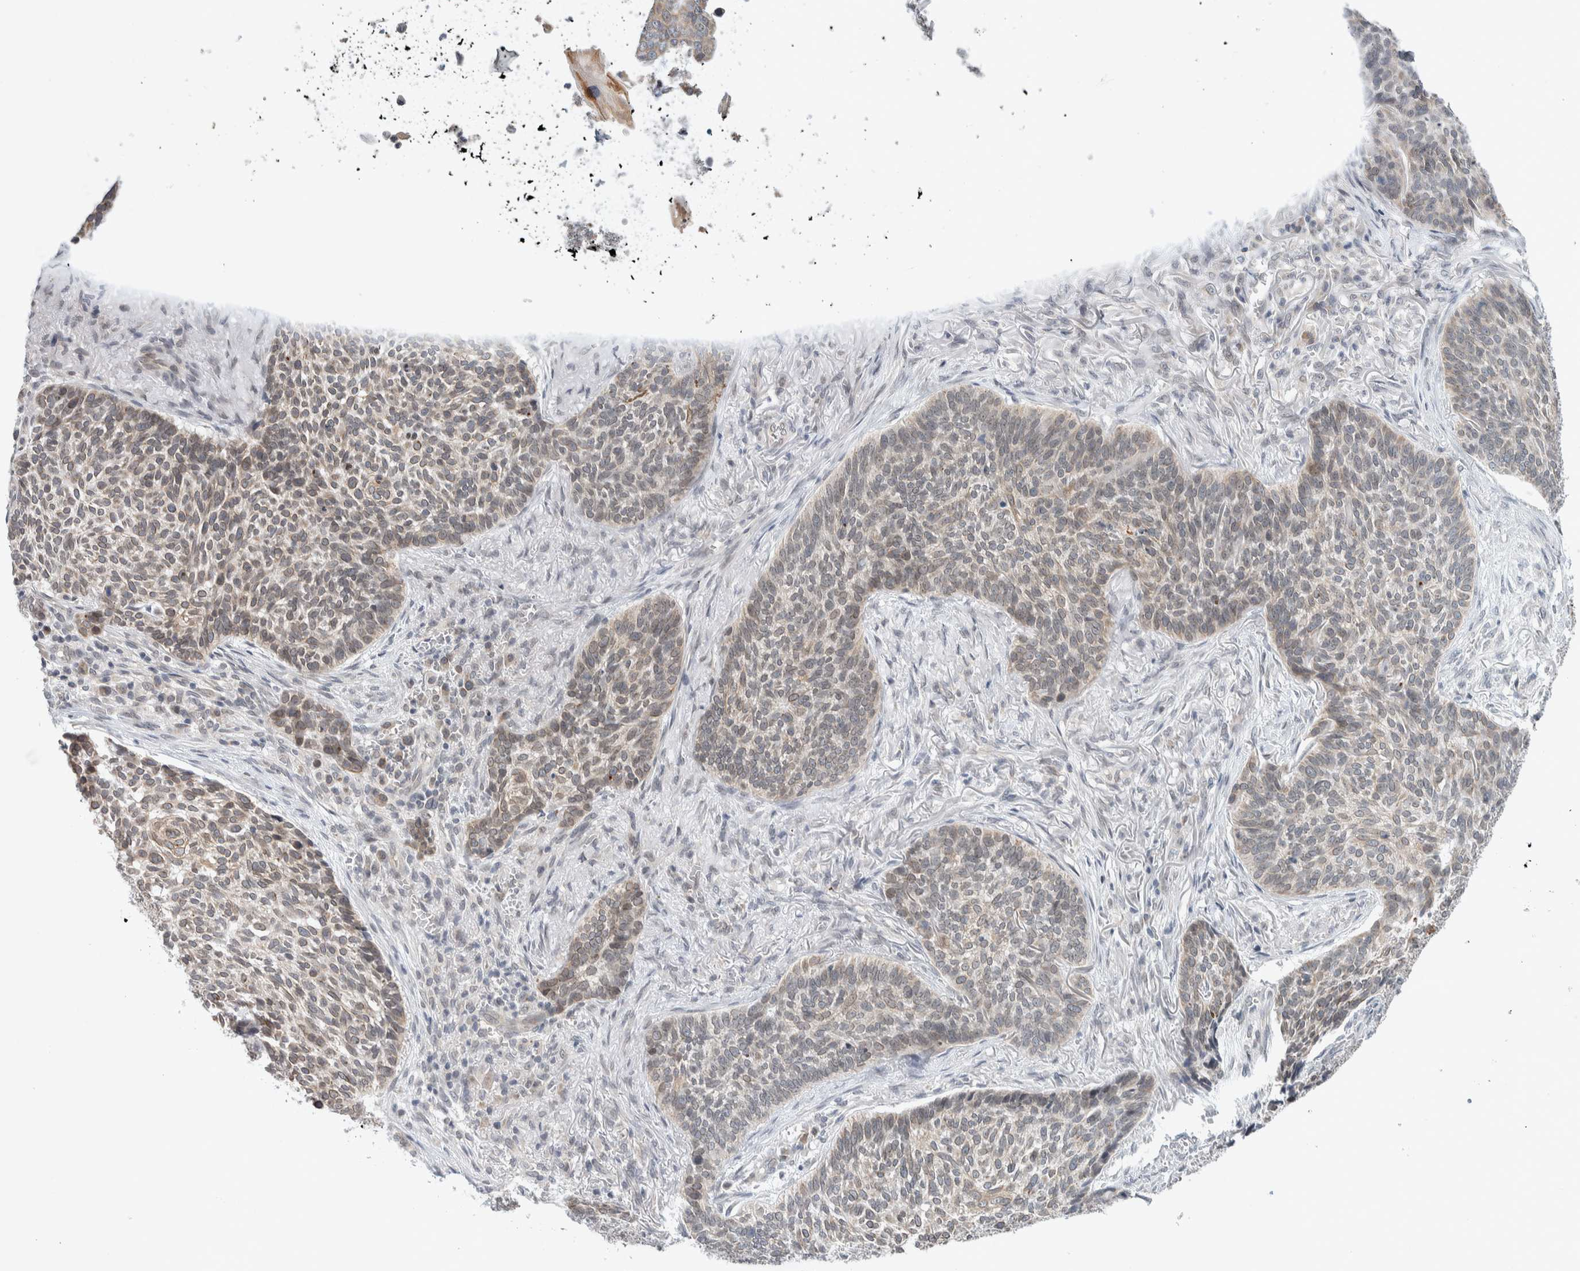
{"staining": {"intensity": "weak", "quantity": "<25%", "location": "cytoplasmic/membranous,nuclear"}, "tissue": "skin cancer", "cell_type": "Tumor cells", "image_type": "cancer", "snomed": [{"axis": "morphology", "description": "Basal cell carcinoma"}, {"axis": "topography", "description": "Skin"}], "caption": "Immunohistochemical staining of human skin cancer reveals no significant positivity in tumor cells.", "gene": "CRAT", "patient": {"sex": "male", "age": 85}}